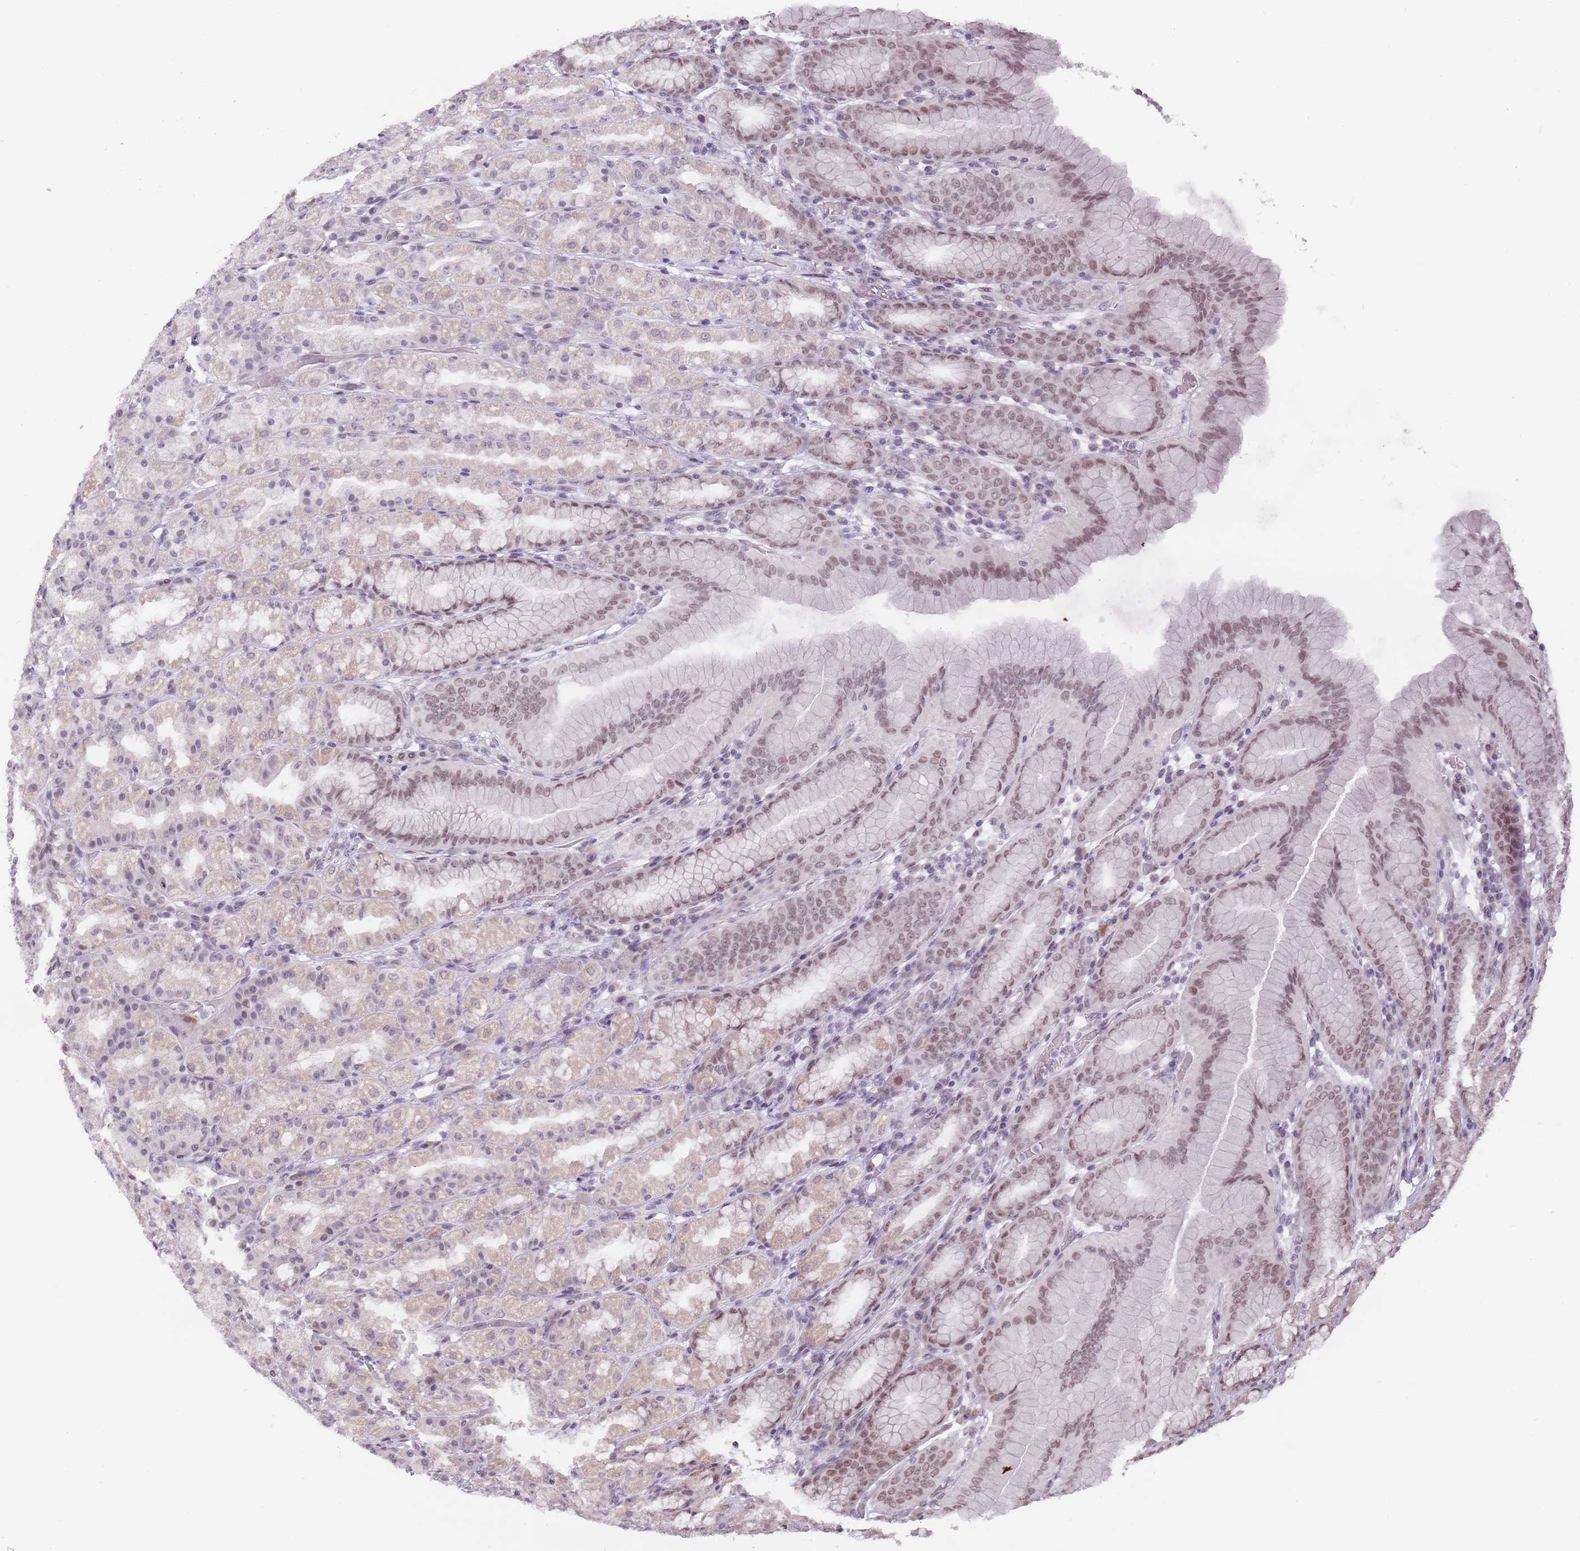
{"staining": {"intensity": "moderate", "quantity": "25%-75%", "location": "nuclear"}, "tissue": "stomach", "cell_type": "Glandular cells", "image_type": "normal", "snomed": [{"axis": "morphology", "description": "Normal tissue, NOS"}, {"axis": "topography", "description": "Stomach, upper"}], "caption": "Glandular cells exhibit medium levels of moderate nuclear positivity in approximately 25%-75% of cells in normal human stomach.", "gene": "PTCHD1", "patient": {"sex": "male", "age": 68}}